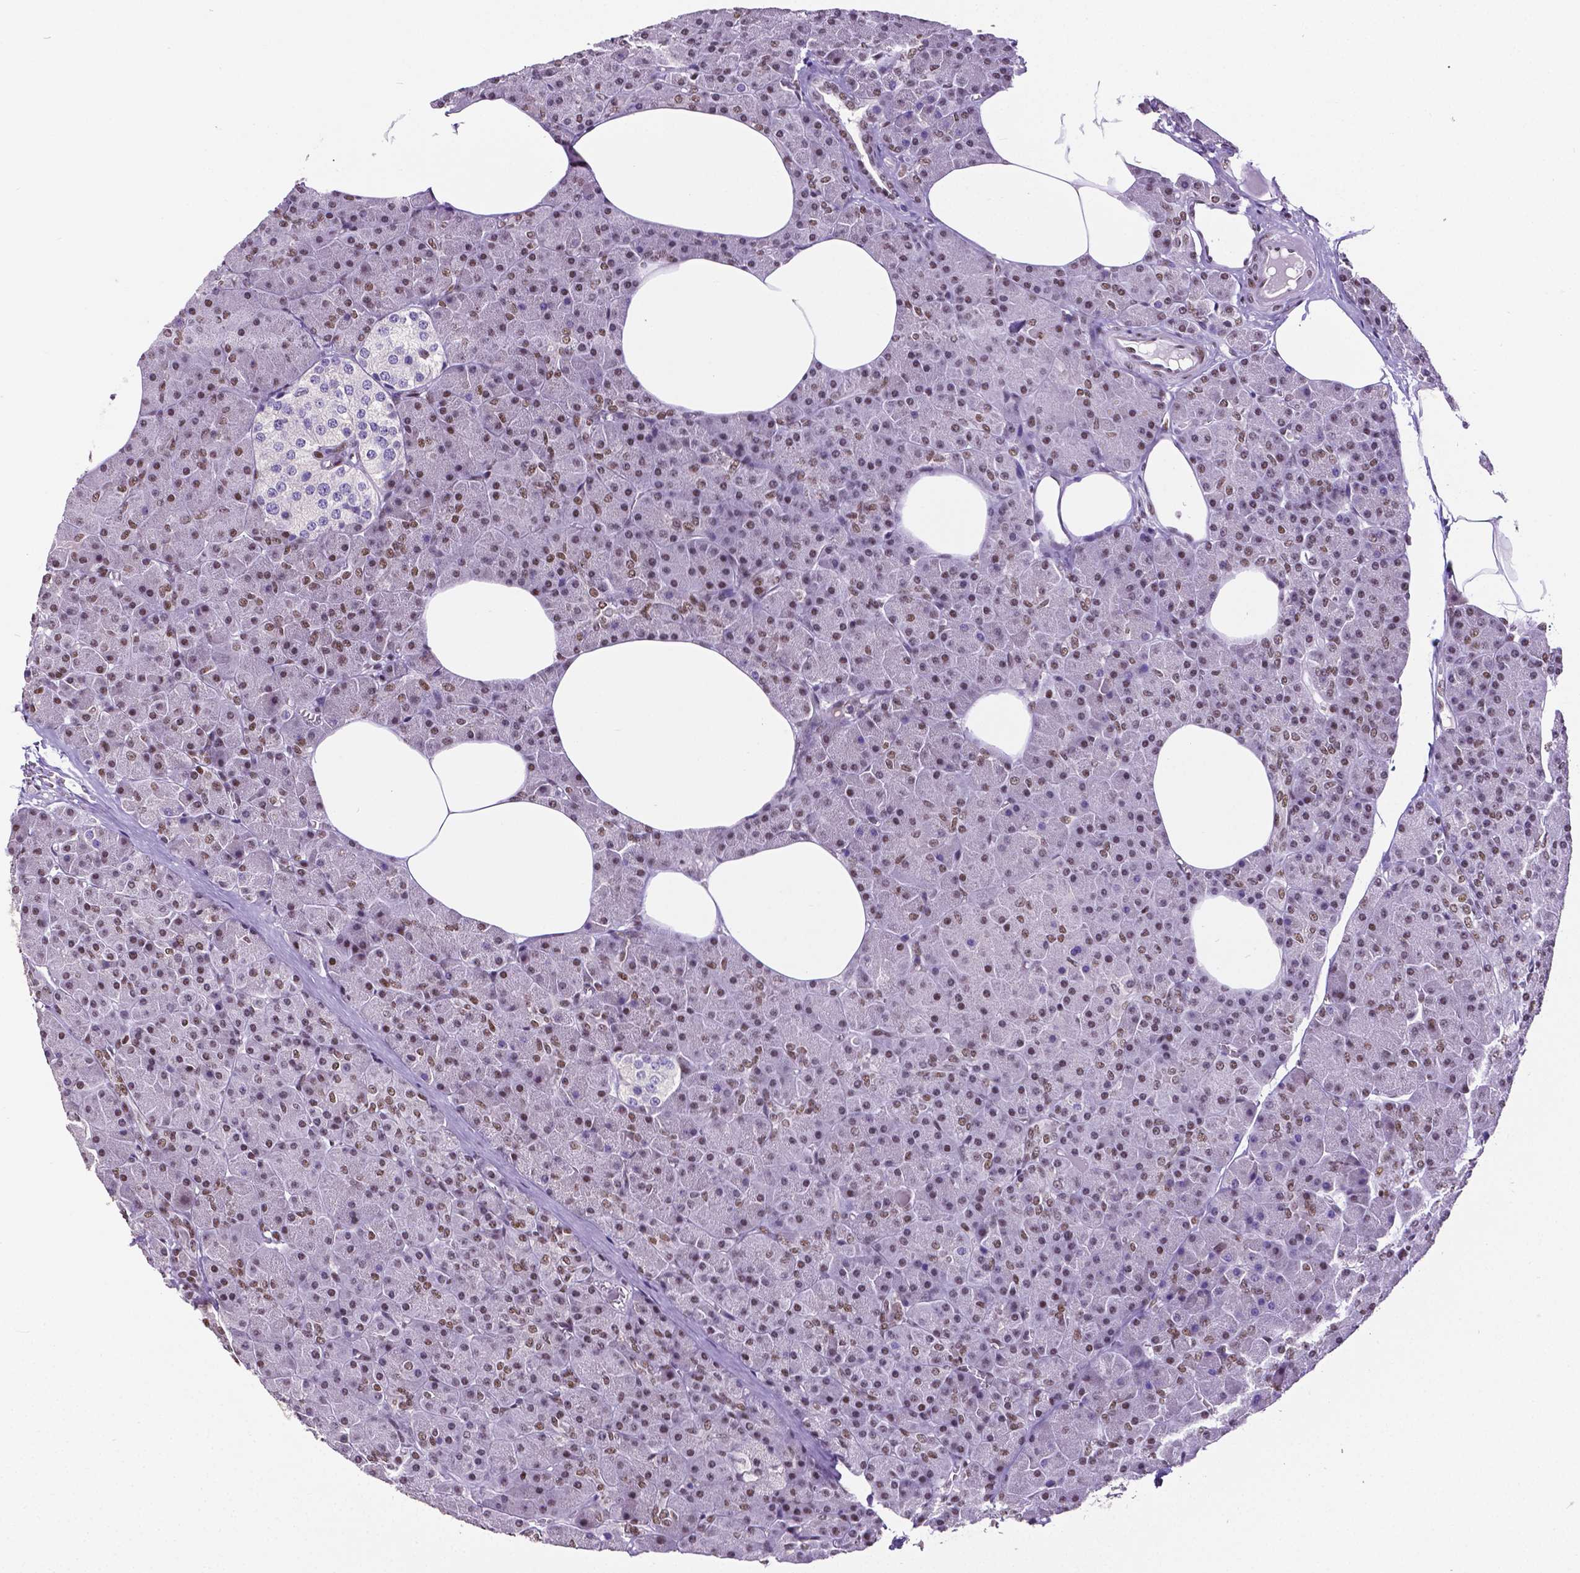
{"staining": {"intensity": "moderate", "quantity": "25%-75%", "location": "nuclear"}, "tissue": "pancreas", "cell_type": "Exocrine glandular cells", "image_type": "normal", "snomed": [{"axis": "morphology", "description": "Normal tissue, NOS"}, {"axis": "topography", "description": "Pancreas"}], "caption": "DAB immunohistochemical staining of benign human pancreas demonstrates moderate nuclear protein positivity in approximately 25%-75% of exocrine glandular cells. (Stains: DAB in brown, nuclei in blue, Microscopy: brightfield microscopy at high magnification).", "gene": "REST", "patient": {"sex": "female", "age": 45}}